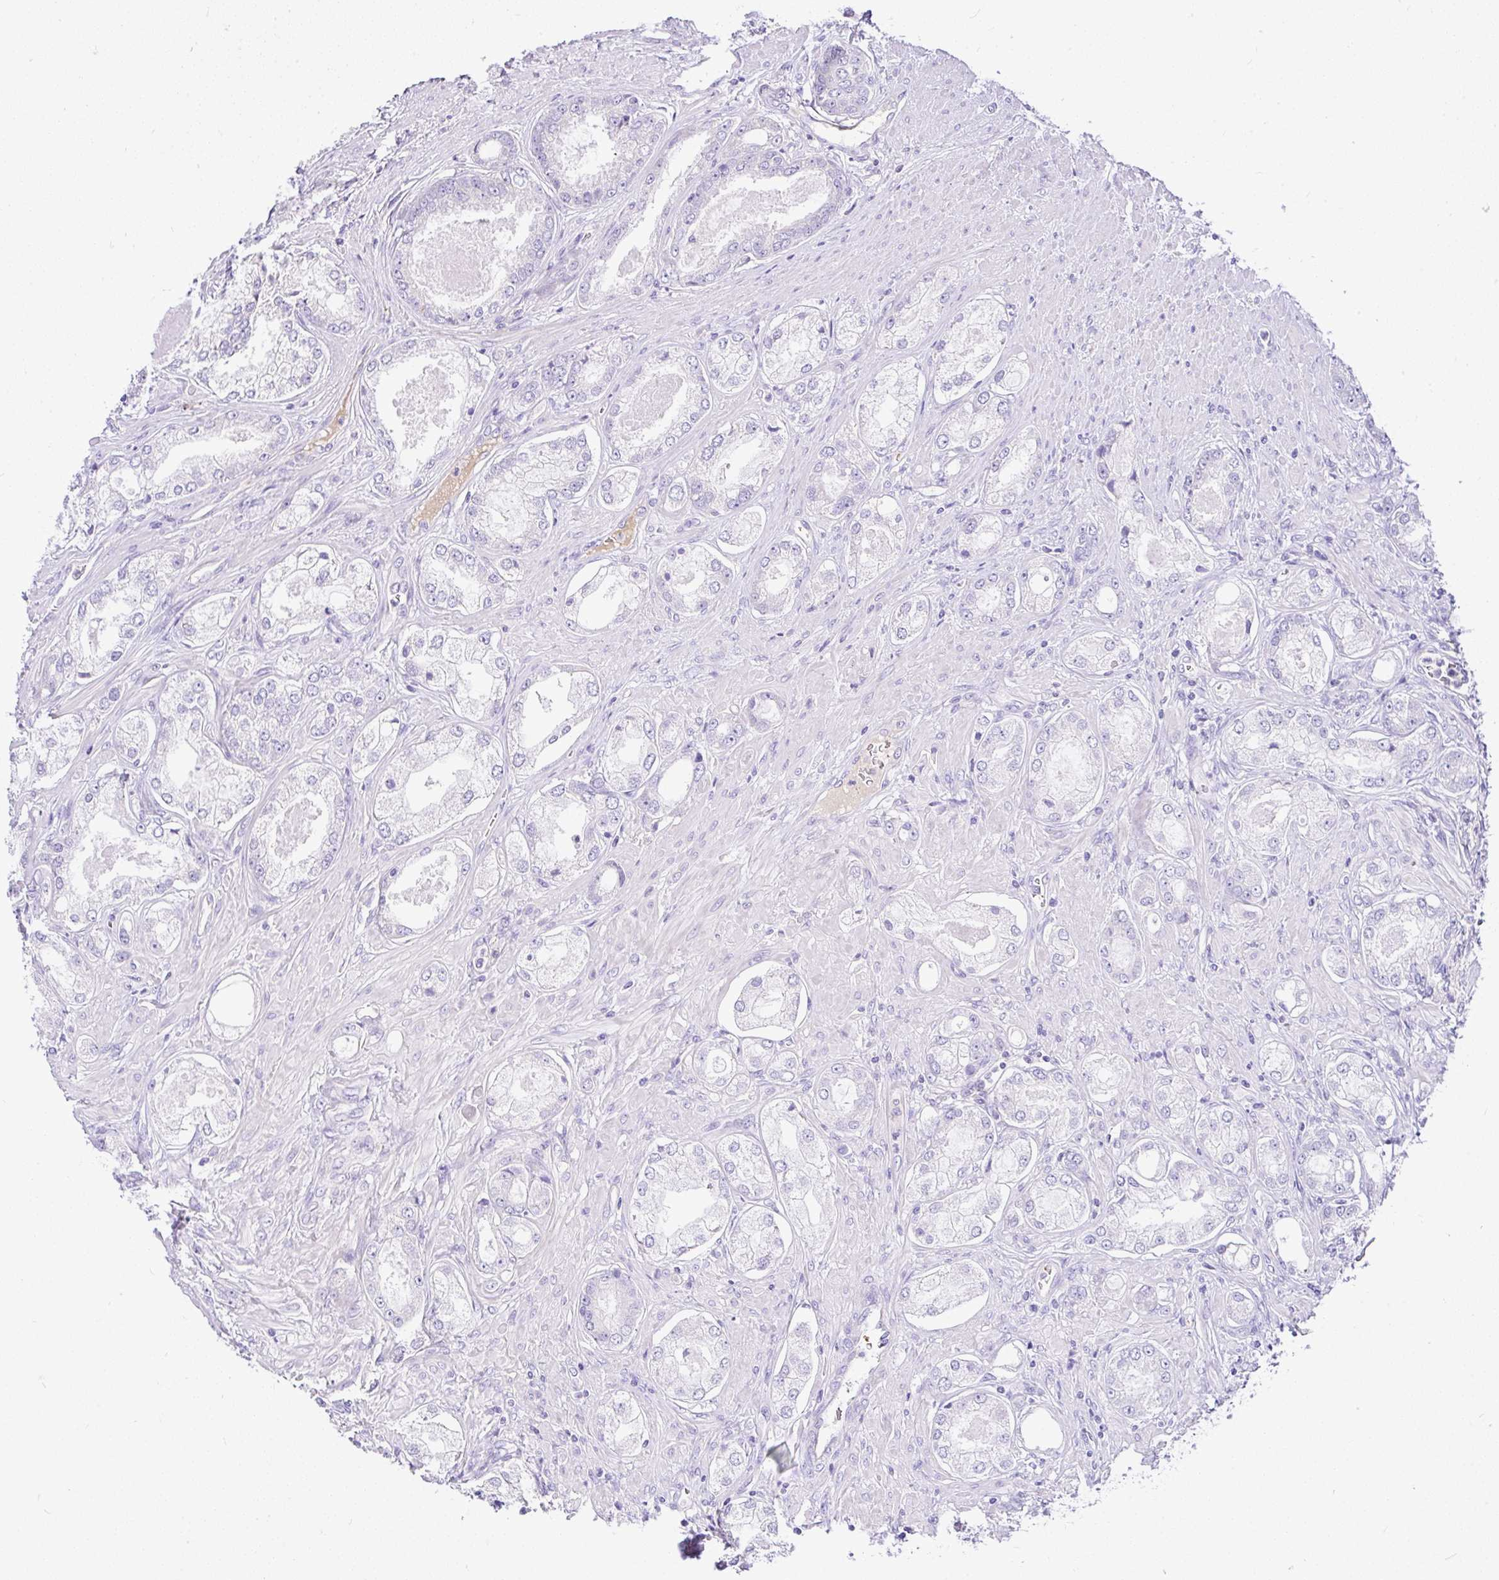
{"staining": {"intensity": "negative", "quantity": "none", "location": "none"}, "tissue": "prostate cancer", "cell_type": "Tumor cells", "image_type": "cancer", "snomed": [{"axis": "morphology", "description": "Adenocarcinoma, Low grade"}, {"axis": "topography", "description": "Prostate"}], "caption": "This histopathology image is of adenocarcinoma (low-grade) (prostate) stained with IHC to label a protein in brown with the nuclei are counter-stained blue. There is no positivity in tumor cells.", "gene": "CCDC142", "patient": {"sex": "male", "age": 68}}